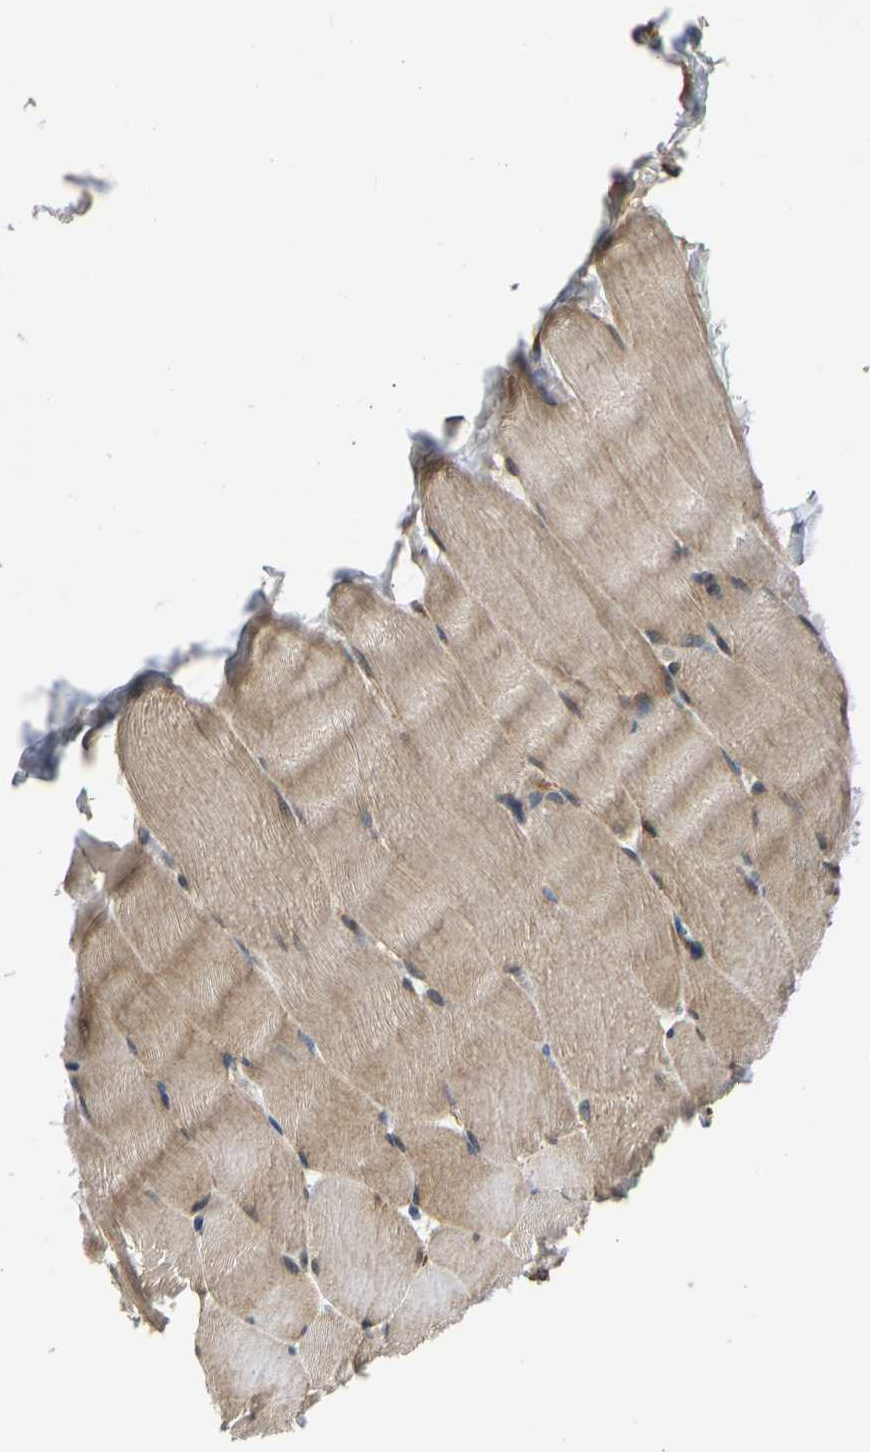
{"staining": {"intensity": "moderate", "quantity": "25%-75%", "location": "cytoplasmic/membranous"}, "tissue": "skeletal muscle", "cell_type": "Myocytes", "image_type": "normal", "snomed": [{"axis": "morphology", "description": "Normal tissue, NOS"}, {"axis": "topography", "description": "Skeletal muscle"}], "caption": "The photomicrograph reveals immunohistochemical staining of unremarkable skeletal muscle. There is moderate cytoplasmic/membranous staining is appreciated in approximately 25%-75% of myocytes. (DAB IHC with brightfield microscopy, high magnification).", "gene": "RASGRF2", "patient": {"sex": "male", "age": 62}}